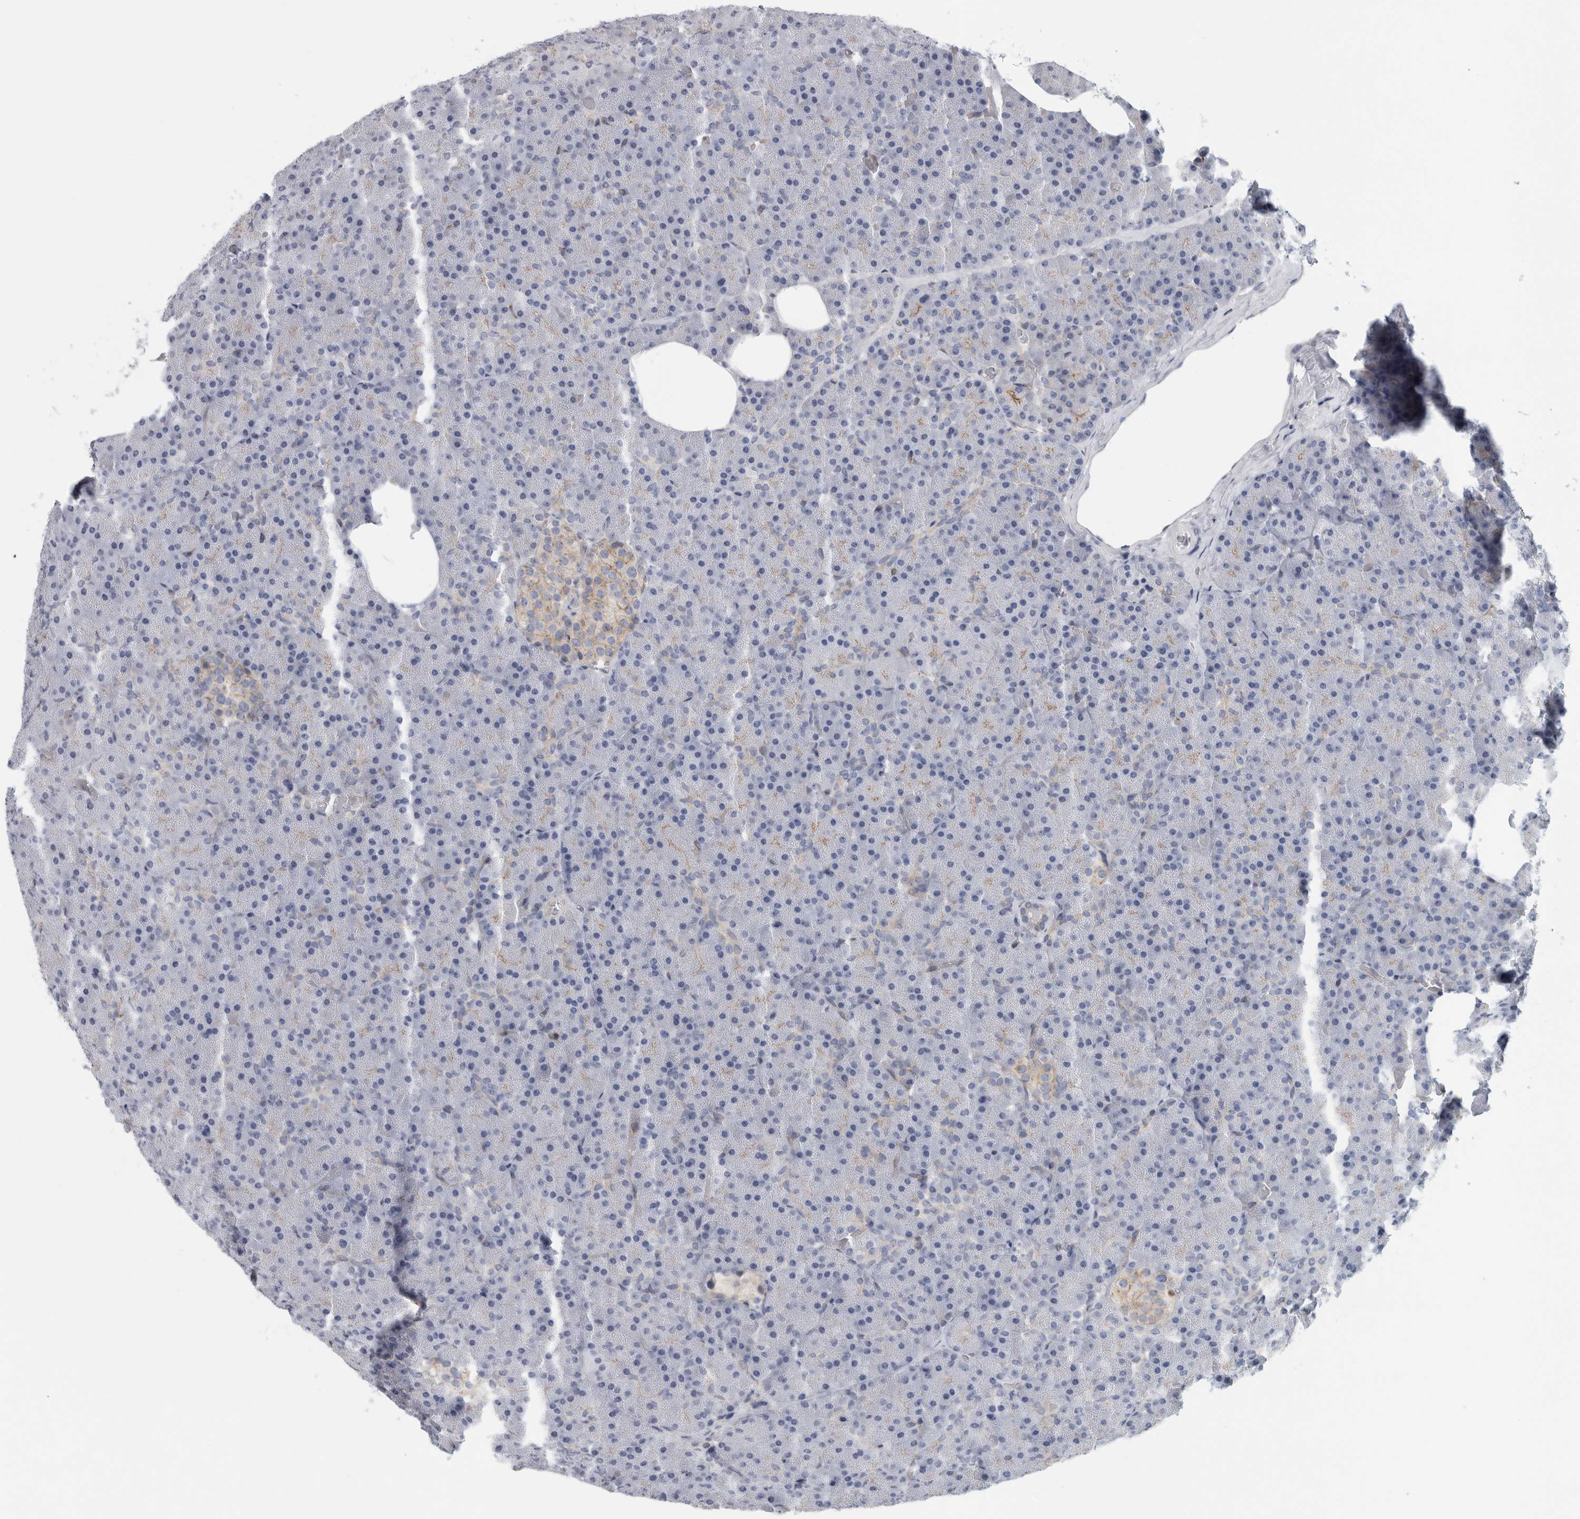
{"staining": {"intensity": "moderate", "quantity": "<25%", "location": "cytoplasmic/membranous"}, "tissue": "pancreas", "cell_type": "Exocrine glandular cells", "image_type": "normal", "snomed": [{"axis": "morphology", "description": "Normal tissue, NOS"}, {"axis": "morphology", "description": "Carcinoid, malignant, NOS"}, {"axis": "topography", "description": "Pancreas"}], "caption": "Exocrine glandular cells show low levels of moderate cytoplasmic/membranous staining in about <25% of cells in unremarkable pancreas. The staining was performed using DAB, with brown indicating positive protein expression. Nuclei are stained blue with hematoxylin.", "gene": "B3GNT3", "patient": {"sex": "female", "age": 35}}